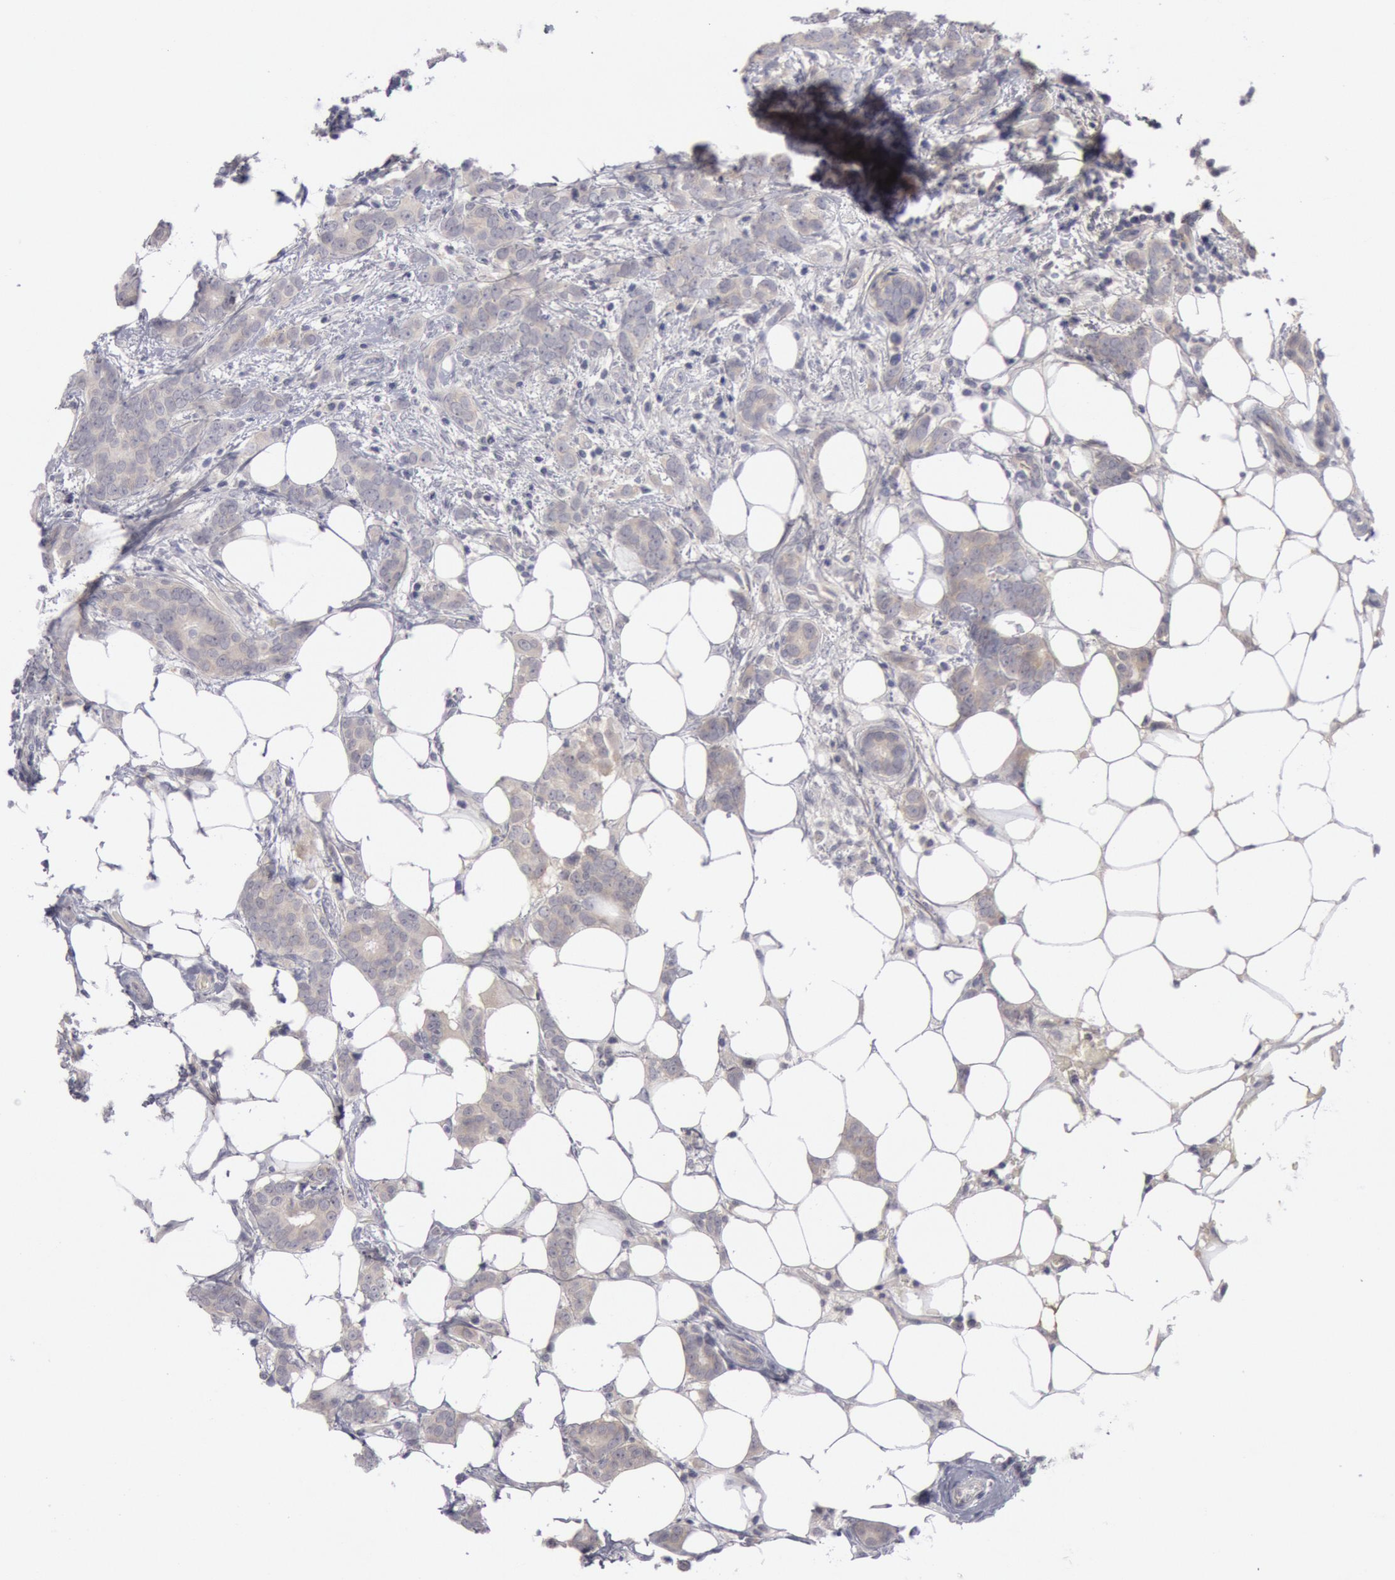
{"staining": {"intensity": "negative", "quantity": "none", "location": "none"}, "tissue": "breast cancer", "cell_type": "Tumor cells", "image_type": "cancer", "snomed": [{"axis": "morphology", "description": "Duct carcinoma"}, {"axis": "topography", "description": "Breast"}], "caption": "Immunohistochemistry (IHC) micrograph of human breast cancer (infiltrating ductal carcinoma) stained for a protein (brown), which demonstrates no staining in tumor cells.", "gene": "JOSD1", "patient": {"sex": "female", "age": 53}}